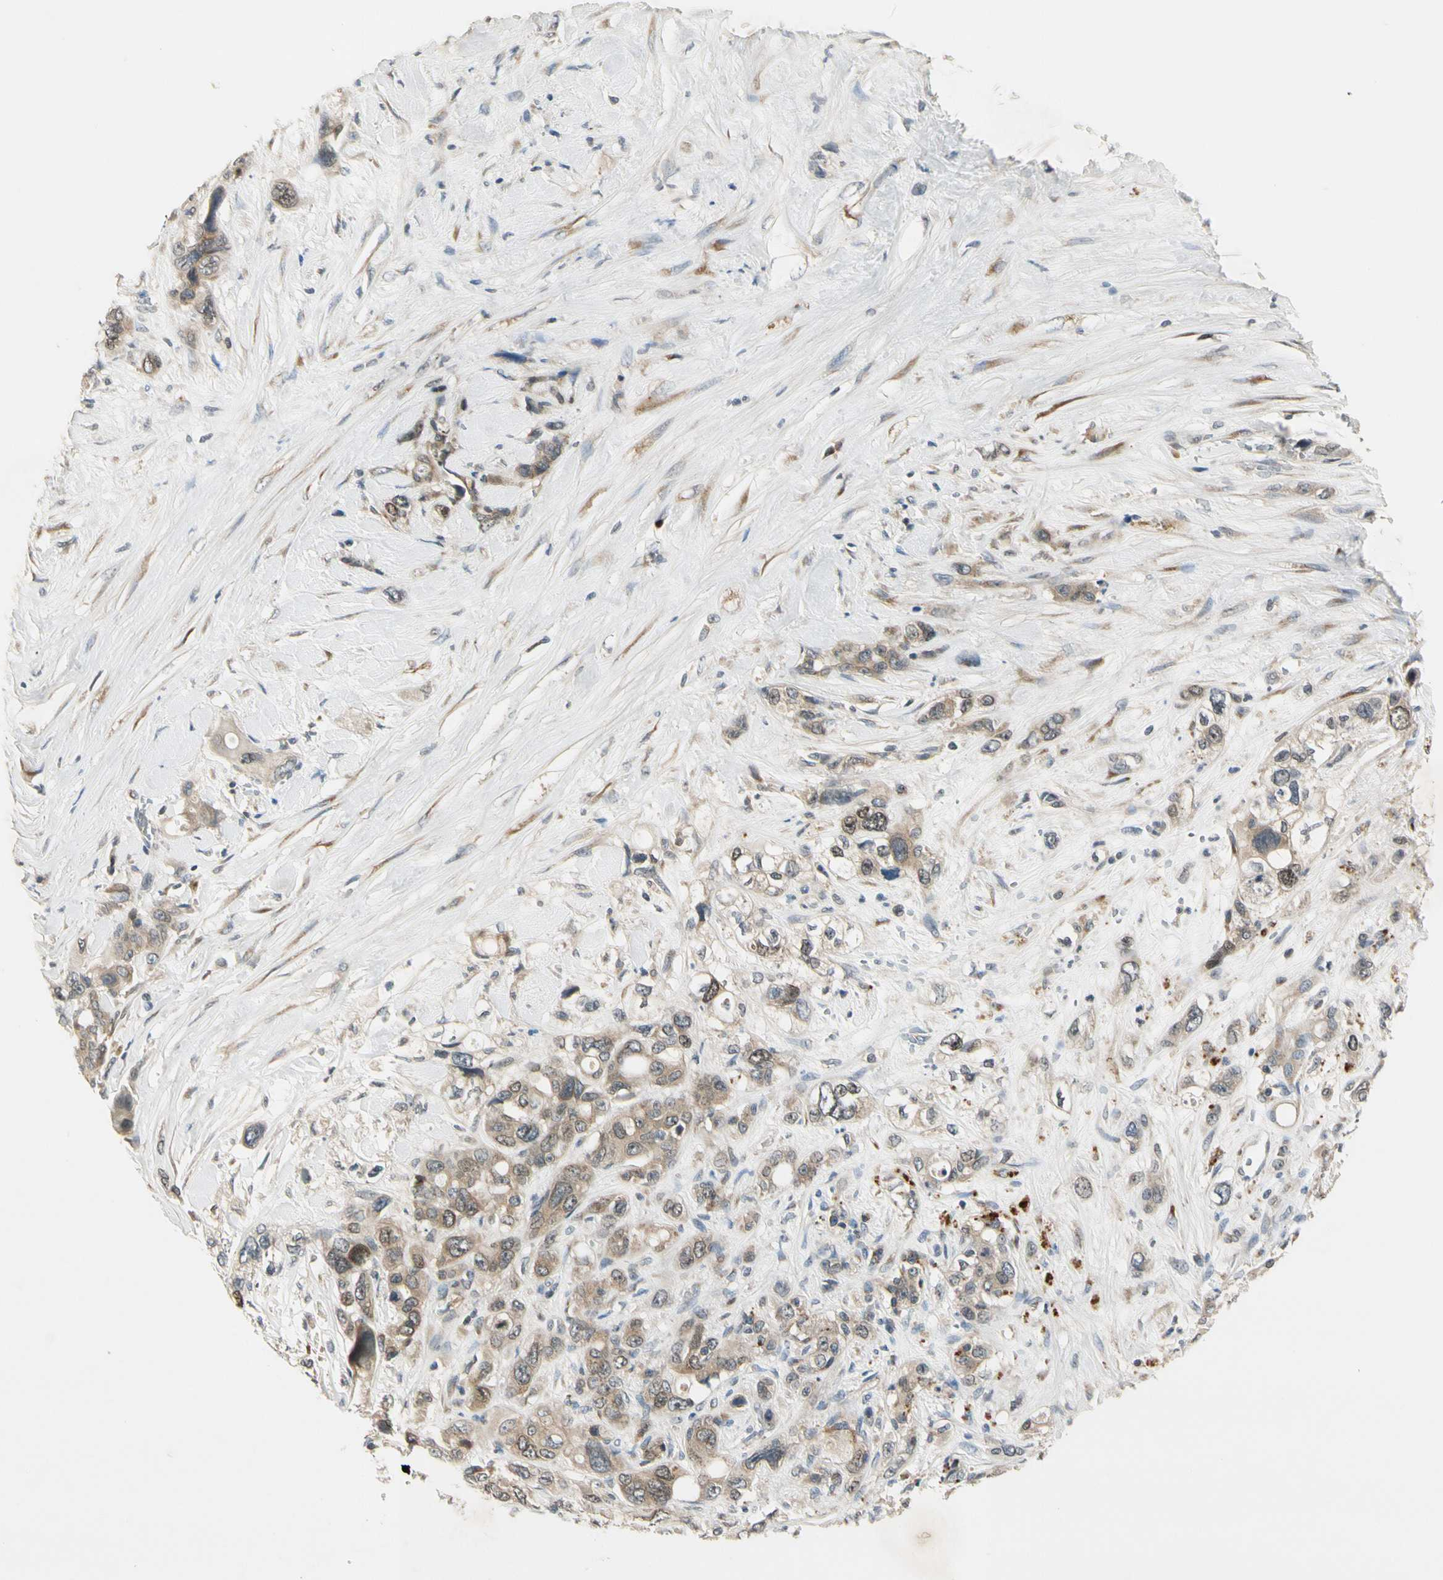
{"staining": {"intensity": "strong", "quantity": ">75%", "location": "cytoplasmic/membranous"}, "tissue": "pancreatic cancer", "cell_type": "Tumor cells", "image_type": "cancer", "snomed": [{"axis": "morphology", "description": "Adenocarcinoma, NOS"}, {"axis": "topography", "description": "Pancreas"}], "caption": "This histopathology image exhibits immunohistochemistry (IHC) staining of pancreatic adenocarcinoma, with high strong cytoplasmic/membranous staining in approximately >75% of tumor cells.", "gene": "RPS6KB2", "patient": {"sex": "male", "age": 46}}